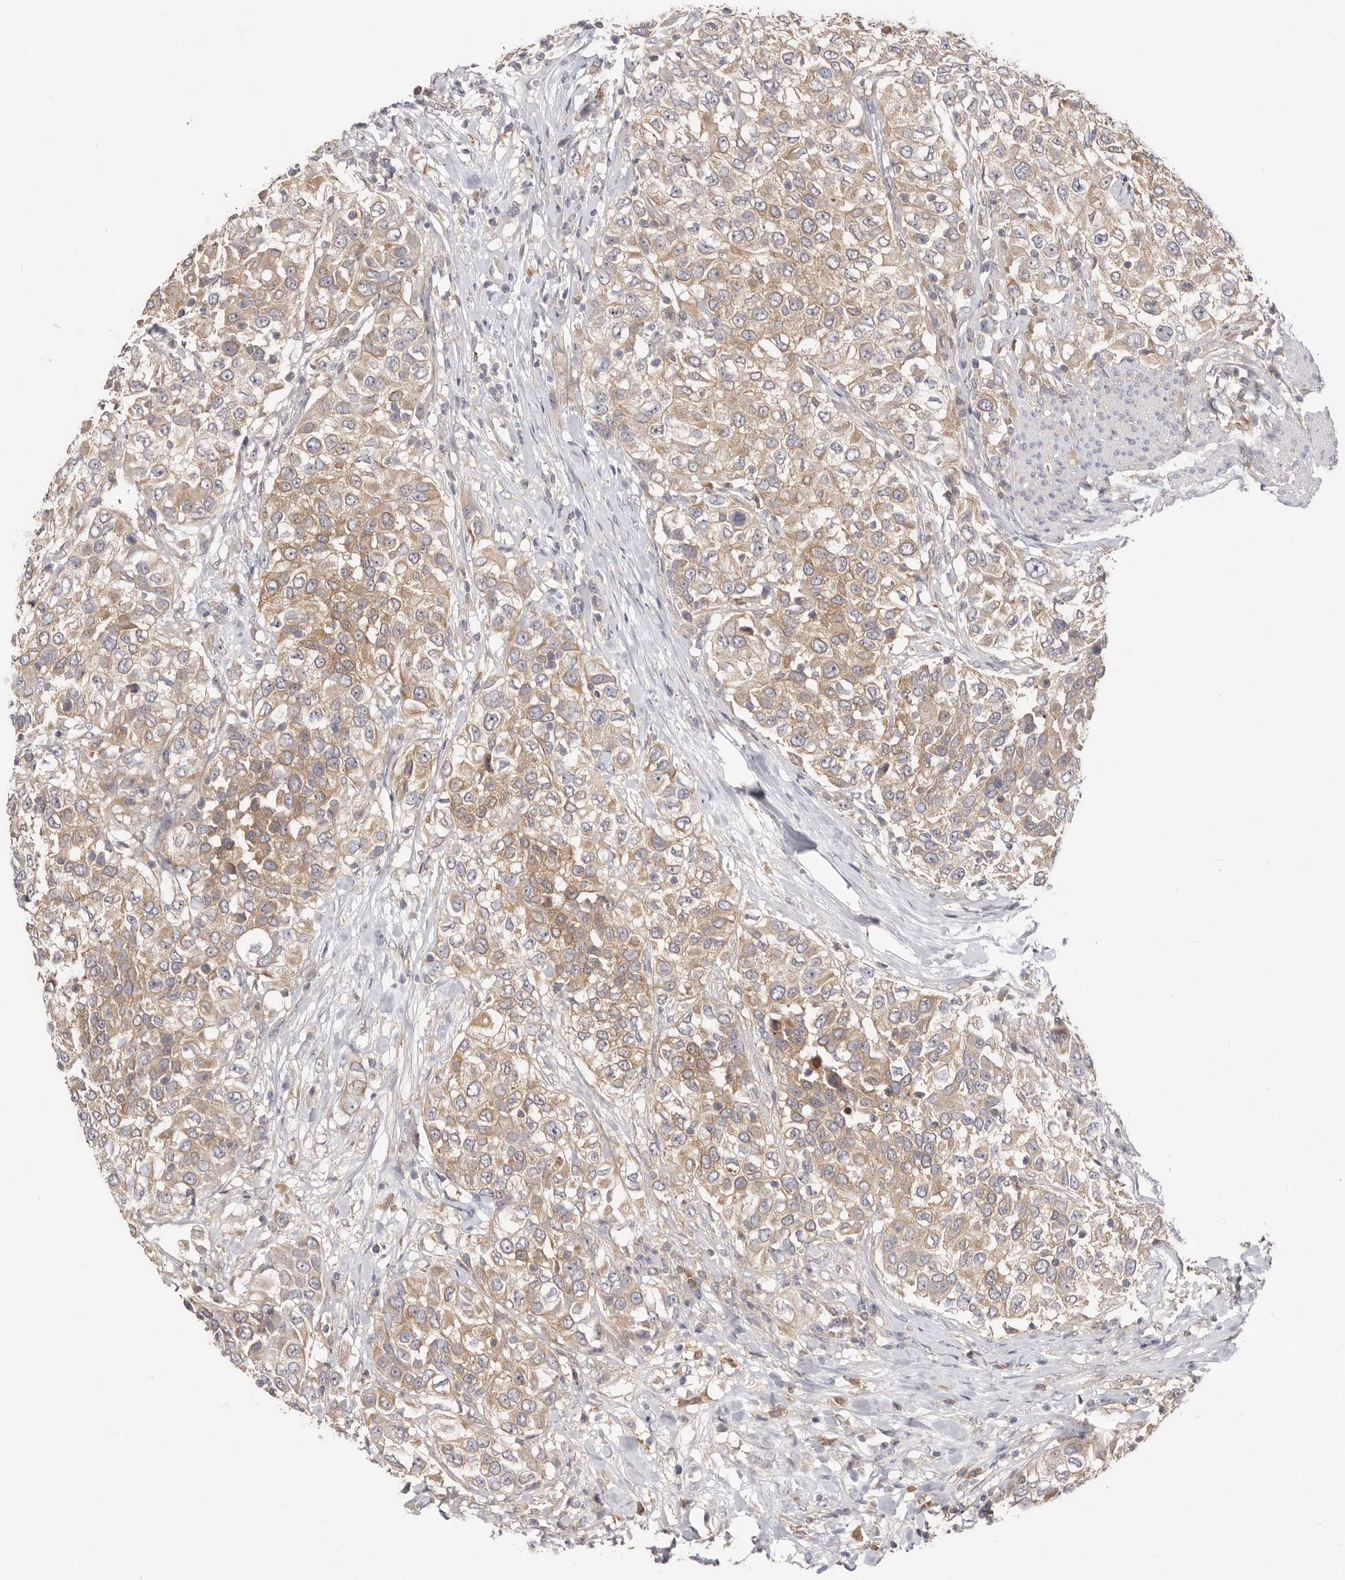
{"staining": {"intensity": "moderate", "quantity": ">75%", "location": "cytoplasmic/membranous"}, "tissue": "urothelial cancer", "cell_type": "Tumor cells", "image_type": "cancer", "snomed": [{"axis": "morphology", "description": "Urothelial carcinoma, High grade"}, {"axis": "topography", "description": "Urinary bladder"}], "caption": "An image of human urothelial carcinoma (high-grade) stained for a protein reveals moderate cytoplasmic/membranous brown staining in tumor cells.", "gene": "TC2N", "patient": {"sex": "female", "age": 80}}